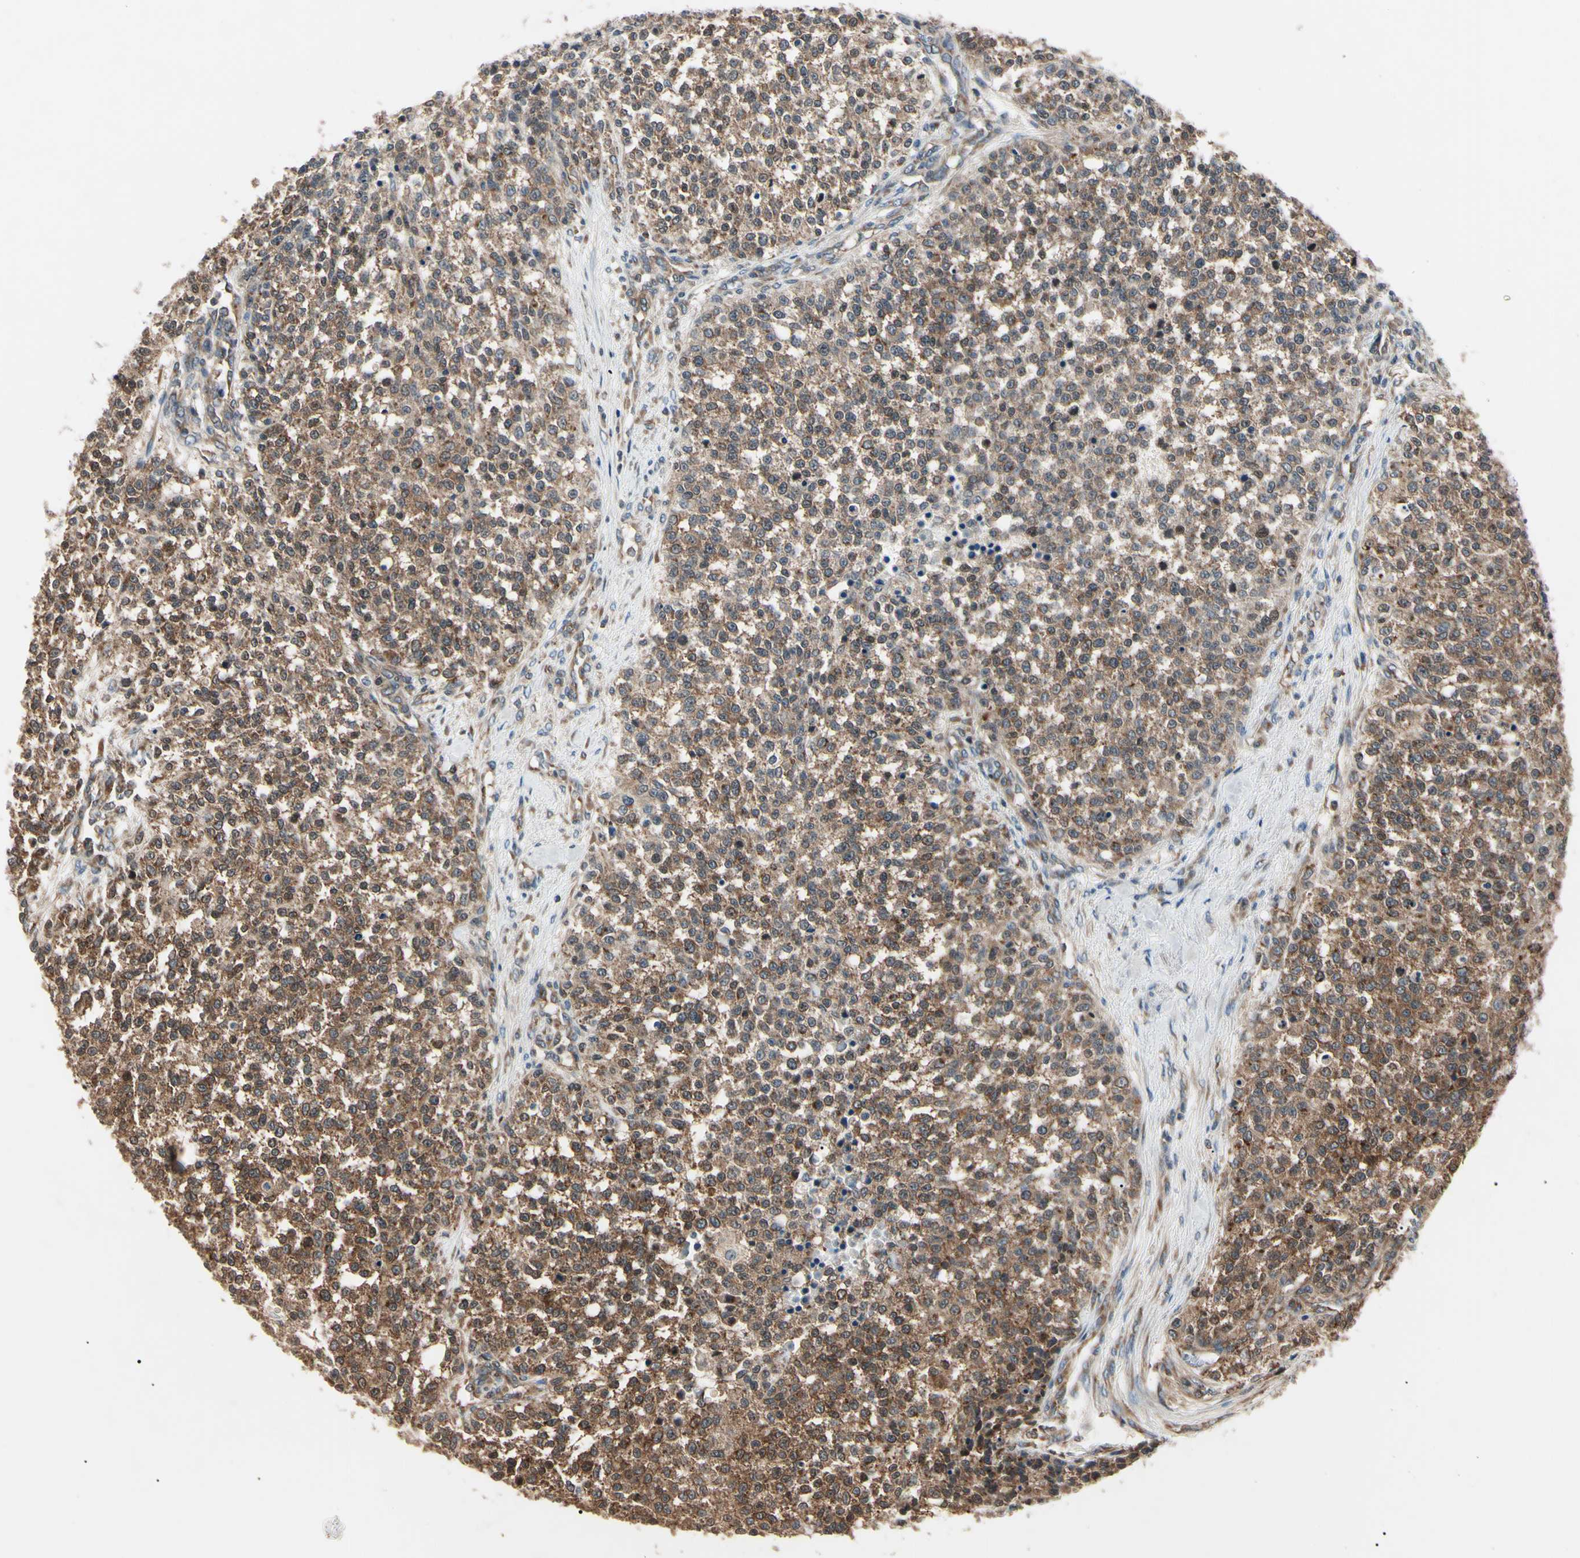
{"staining": {"intensity": "moderate", "quantity": ">75%", "location": "cytoplasmic/membranous"}, "tissue": "testis cancer", "cell_type": "Tumor cells", "image_type": "cancer", "snomed": [{"axis": "morphology", "description": "Seminoma, NOS"}, {"axis": "topography", "description": "Testis"}], "caption": "An immunohistochemistry histopathology image of tumor tissue is shown. Protein staining in brown highlights moderate cytoplasmic/membranous positivity in testis seminoma within tumor cells. (Brightfield microscopy of DAB IHC at high magnification).", "gene": "MAPRE1", "patient": {"sex": "male", "age": 59}}